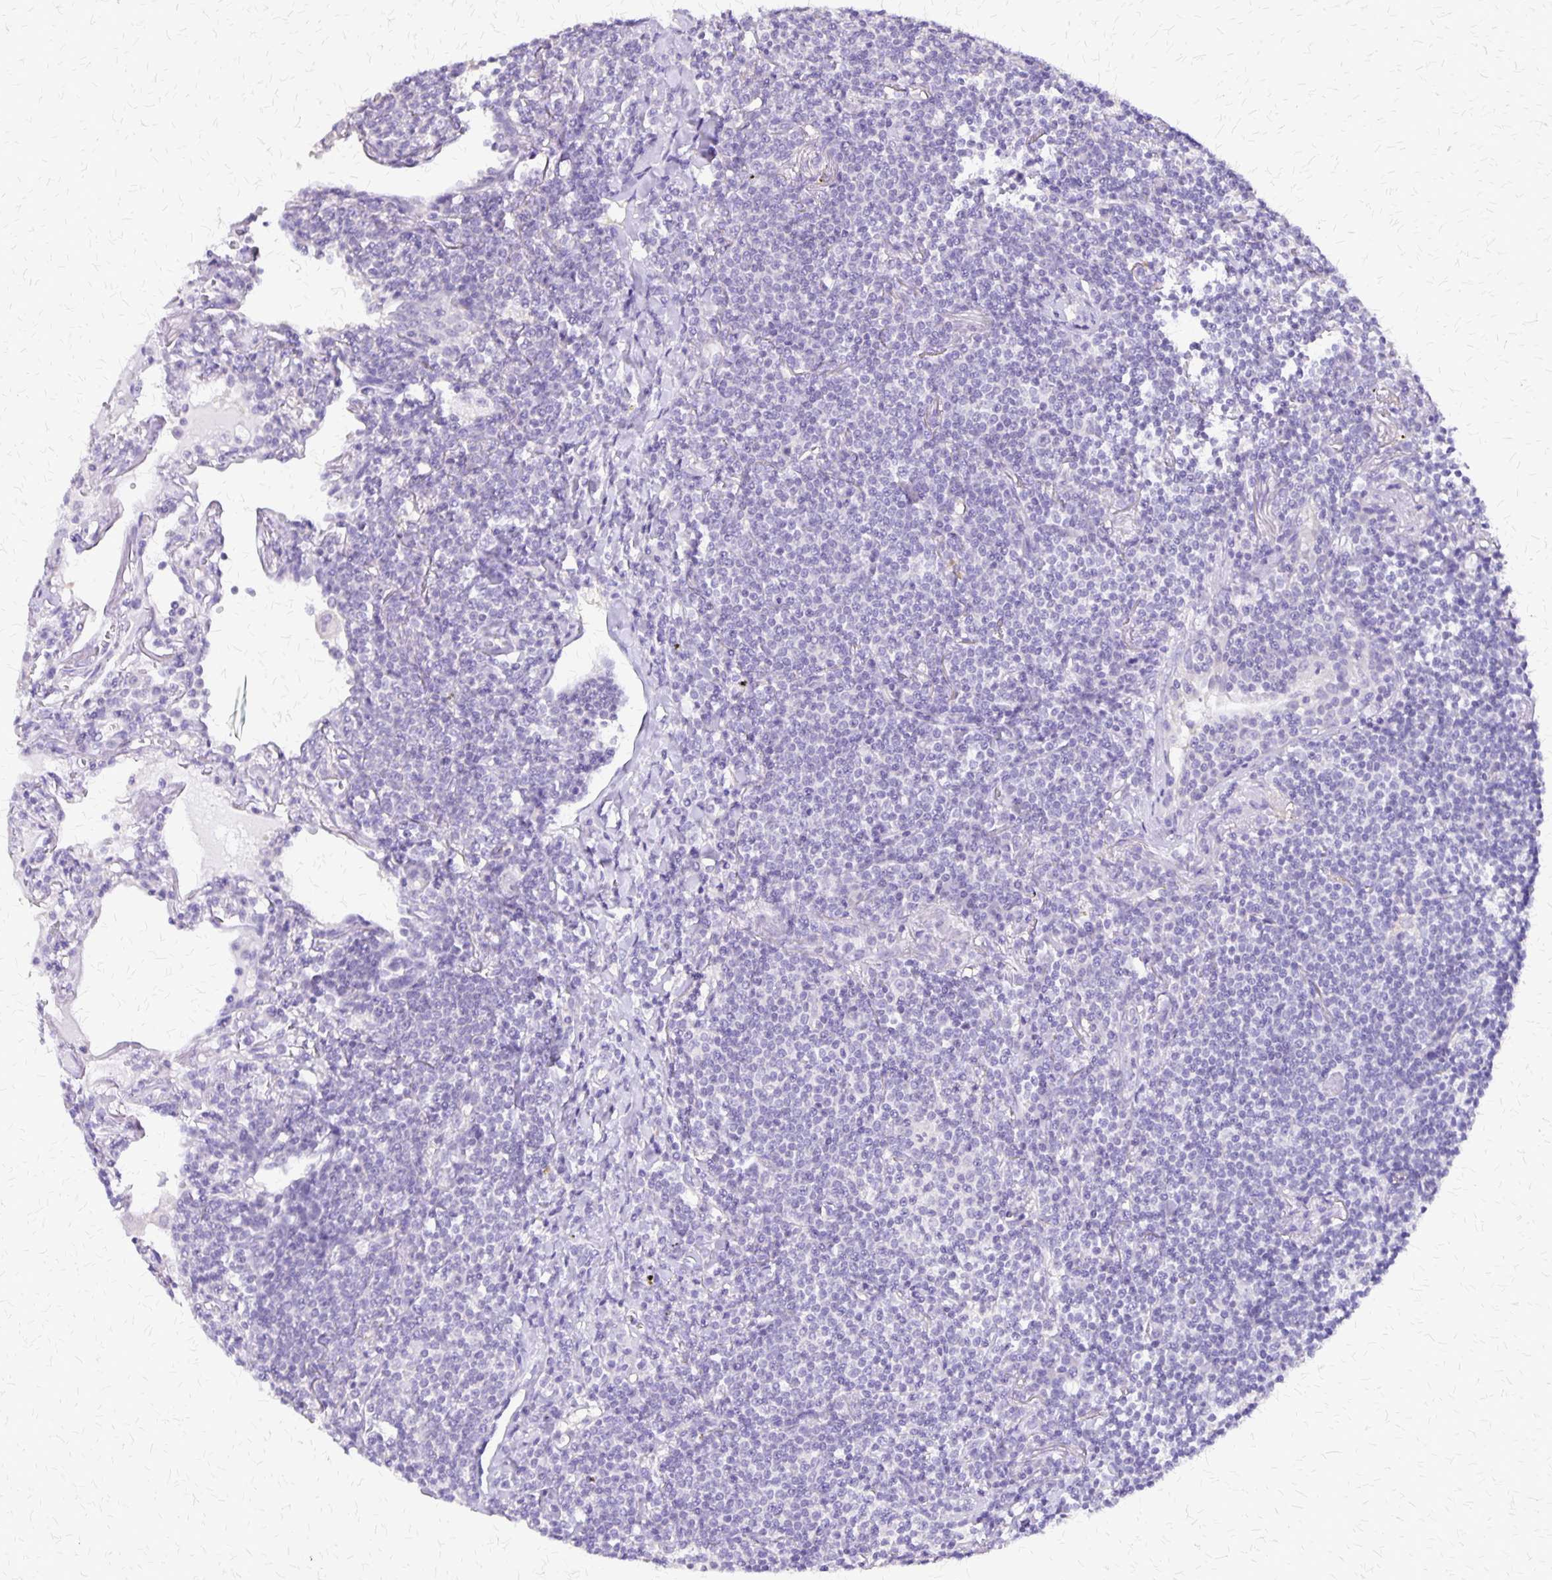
{"staining": {"intensity": "negative", "quantity": "none", "location": "none"}, "tissue": "lymphoma", "cell_type": "Tumor cells", "image_type": "cancer", "snomed": [{"axis": "morphology", "description": "Malignant lymphoma, non-Hodgkin's type, Low grade"}, {"axis": "topography", "description": "Lung"}], "caption": "DAB immunohistochemical staining of lymphoma exhibits no significant expression in tumor cells.", "gene": "SI", "patient": {"sex": "female", "age": 71}}